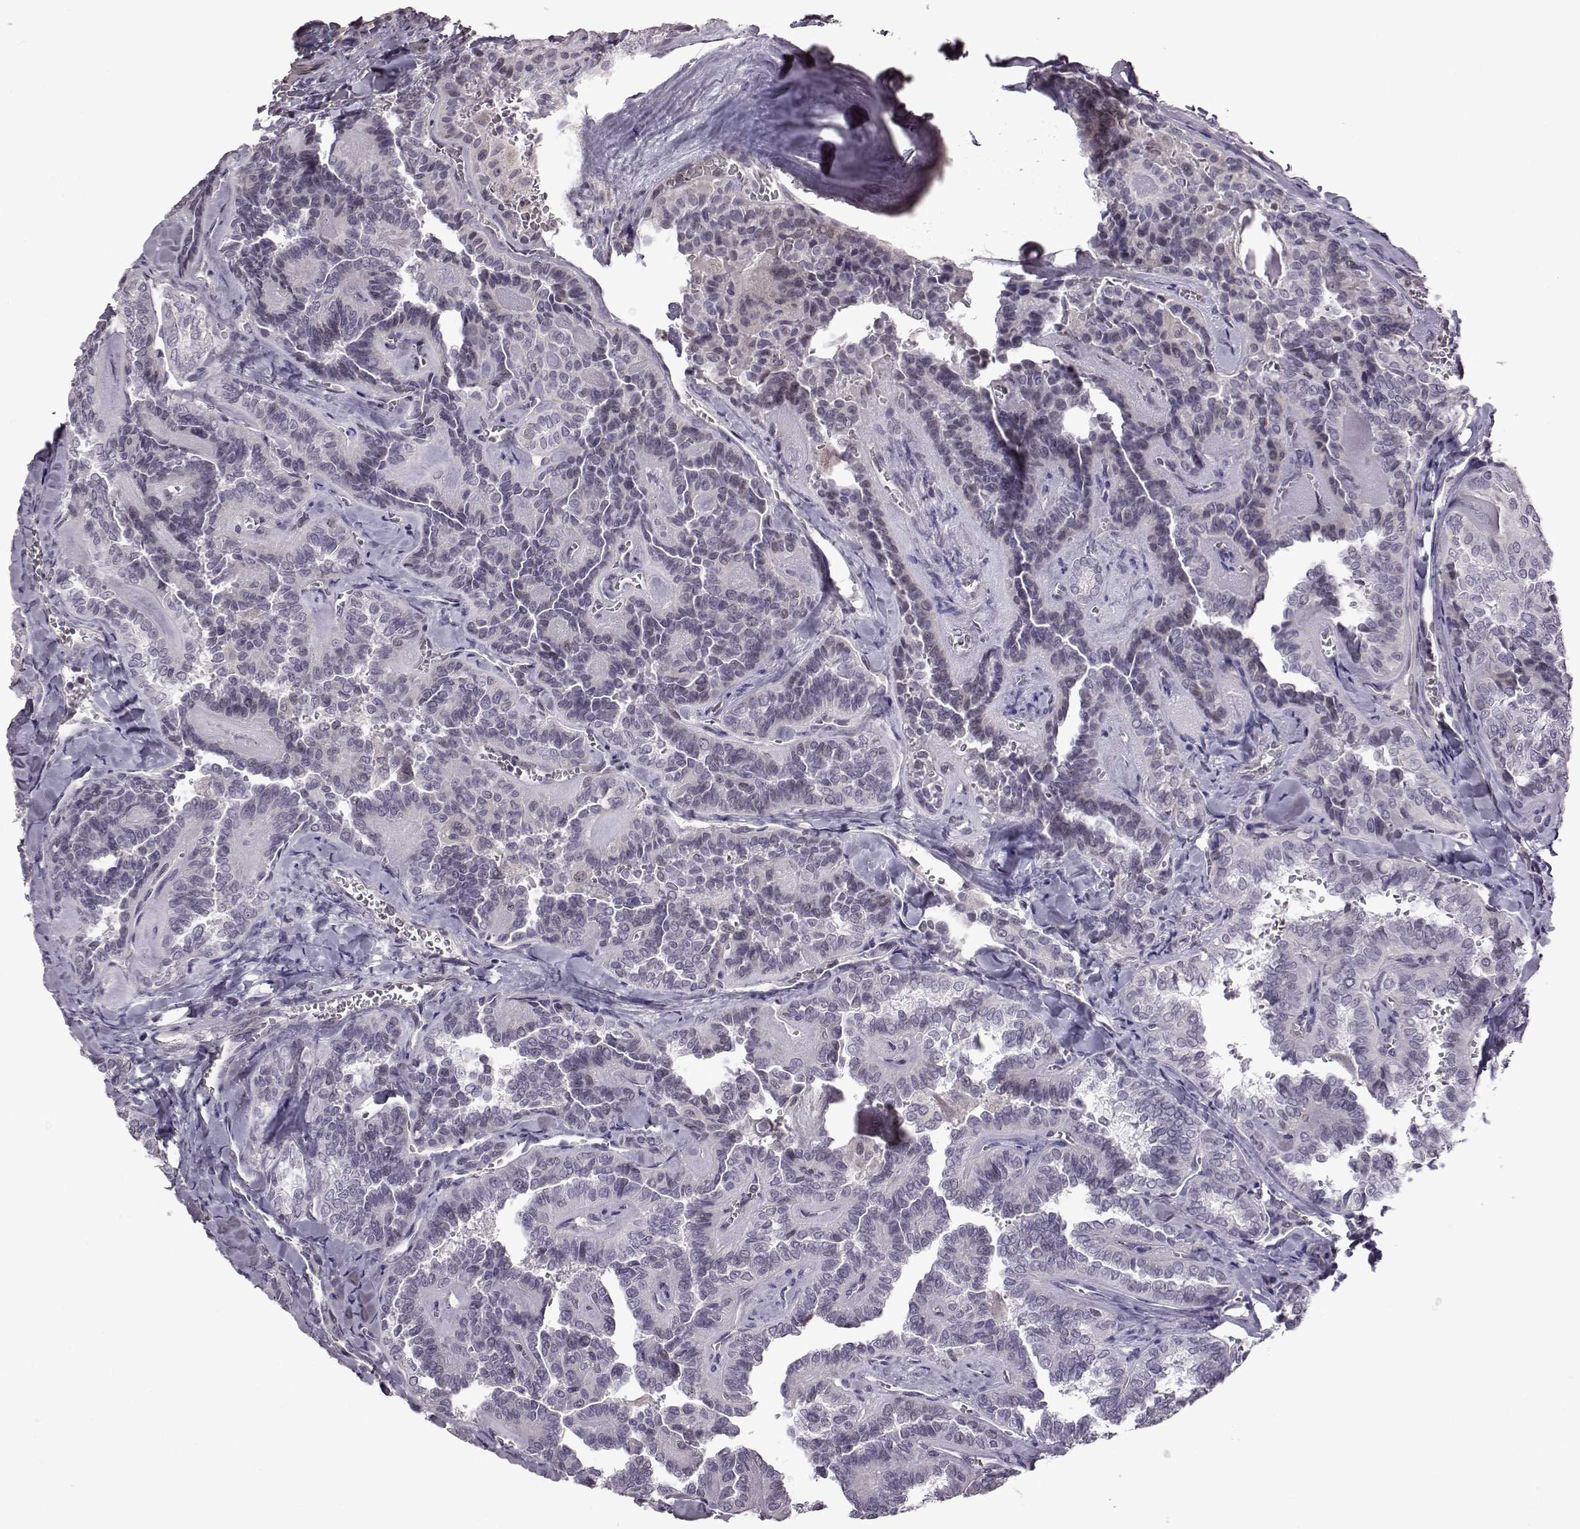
{"staining": {"intensity": "negative", "quantity": "none", "location": "none"}, "tissue": "thyroid cancer", "cell_type": "Tumor cells", "image_type": "cancer", "snomed": [{"axis": "morphology", "description": "Papillary adenocarcinoma, NOS"}, {"axis": "topography", "description": "Thyroid gland"}], "caption": "IHC histopathology image of human thyroid cancer stained for a protein (brown), which shows no expression in tumor cells.", "gene": "GAL", "patient": {"sex": "female", "age": 41}}